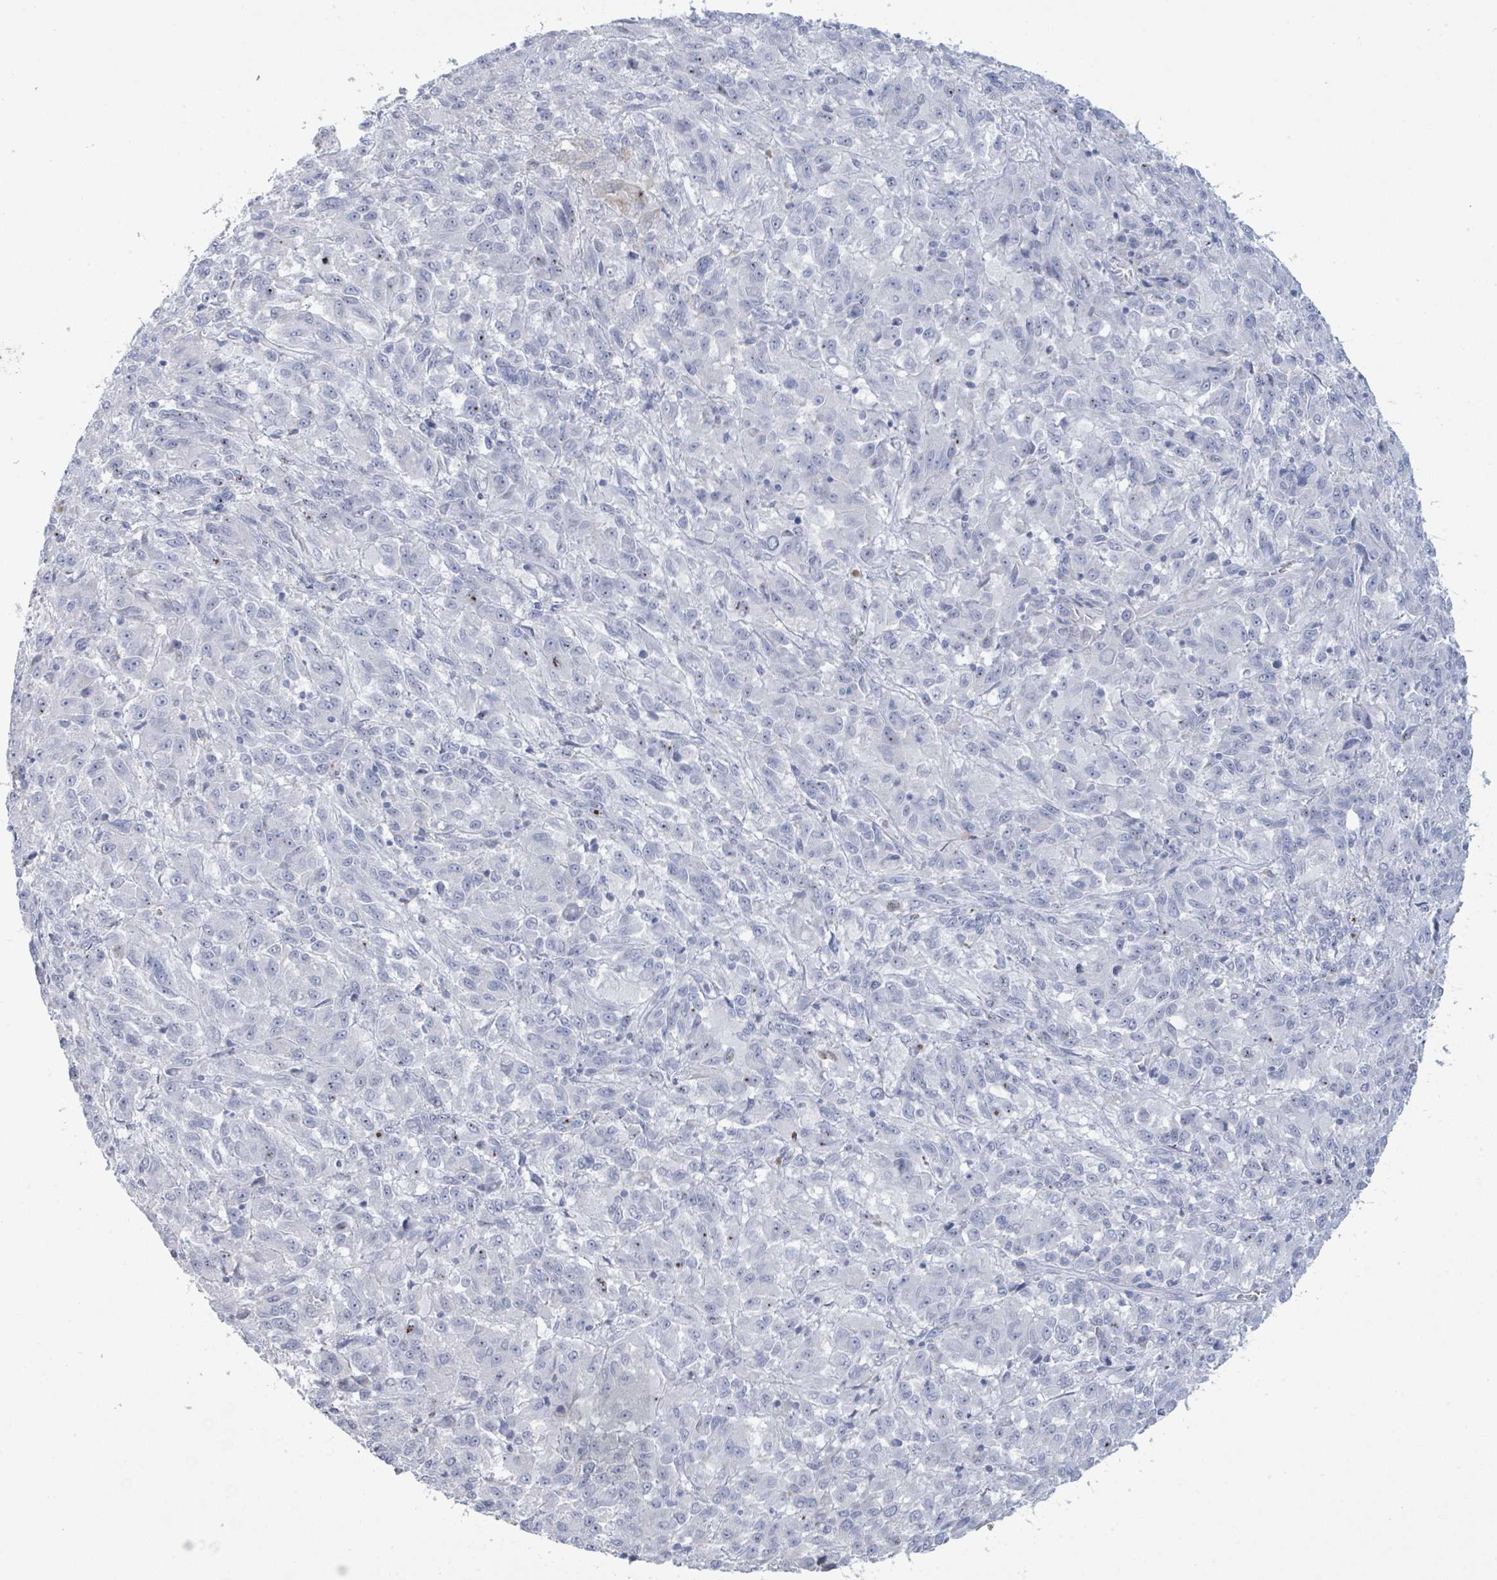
{"staining": {"intensity": "negative", "quantity": "none", "location": "none"}, "tissue": "melanoma", "cell_type": "Tumor cells", "image_type": "cancer", "snomed": [{"axis": "morphology", "description": "Malignant melanoma, Metastatic site"}, {"axis": "topography", "description": "Lung"}], "caption": "Human melanoma stained for a protein using IHC demonstrates no positivity in tumor cells.", "gene": "PGA3", "patient": {"sex": "male", "age": 64}}